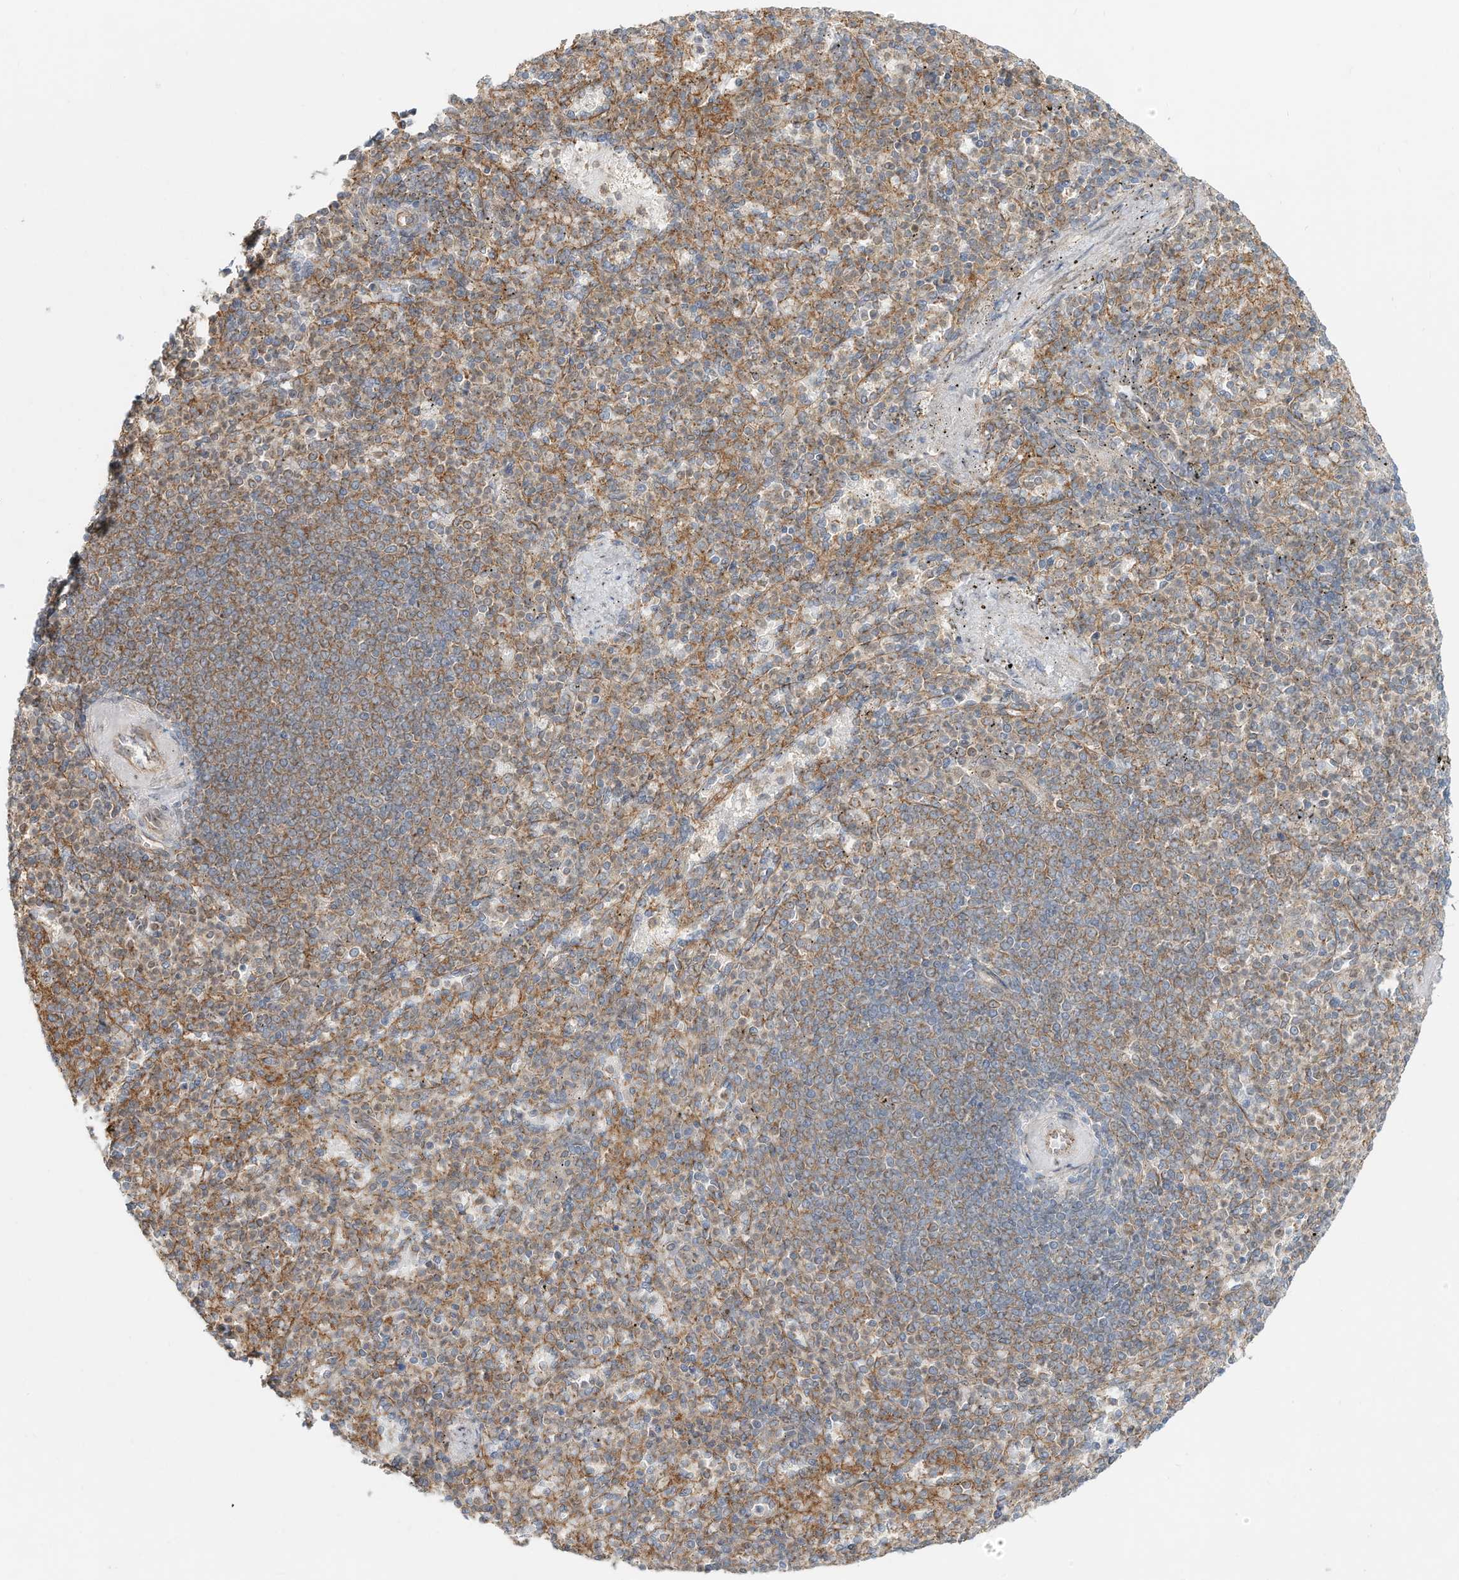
{"staining": {"intensity": "moderate", "quantity": "25%-75%", "location": "cytoplasmic/membranous"}, "tissue": "spleen", "cell_type": "Cells in red pulp", "image_type": "normal", "snomed": [{"axis": "morphology", "description": "Normal tissue, NOS"}, {"axis": "topography", "description": "Spleen"}], "caption": "IHC (DAB) staining of benign human spleen shows moderate cytoplasmic/membranous protein staining in about 25%-75% of cells in red pulp. Immunohistochemistry (ihc) stains the protein of interest in brown and the nuclei are stained blue.", "gene": "CUX1", "patient": {"sex": "female", "age": 74}}